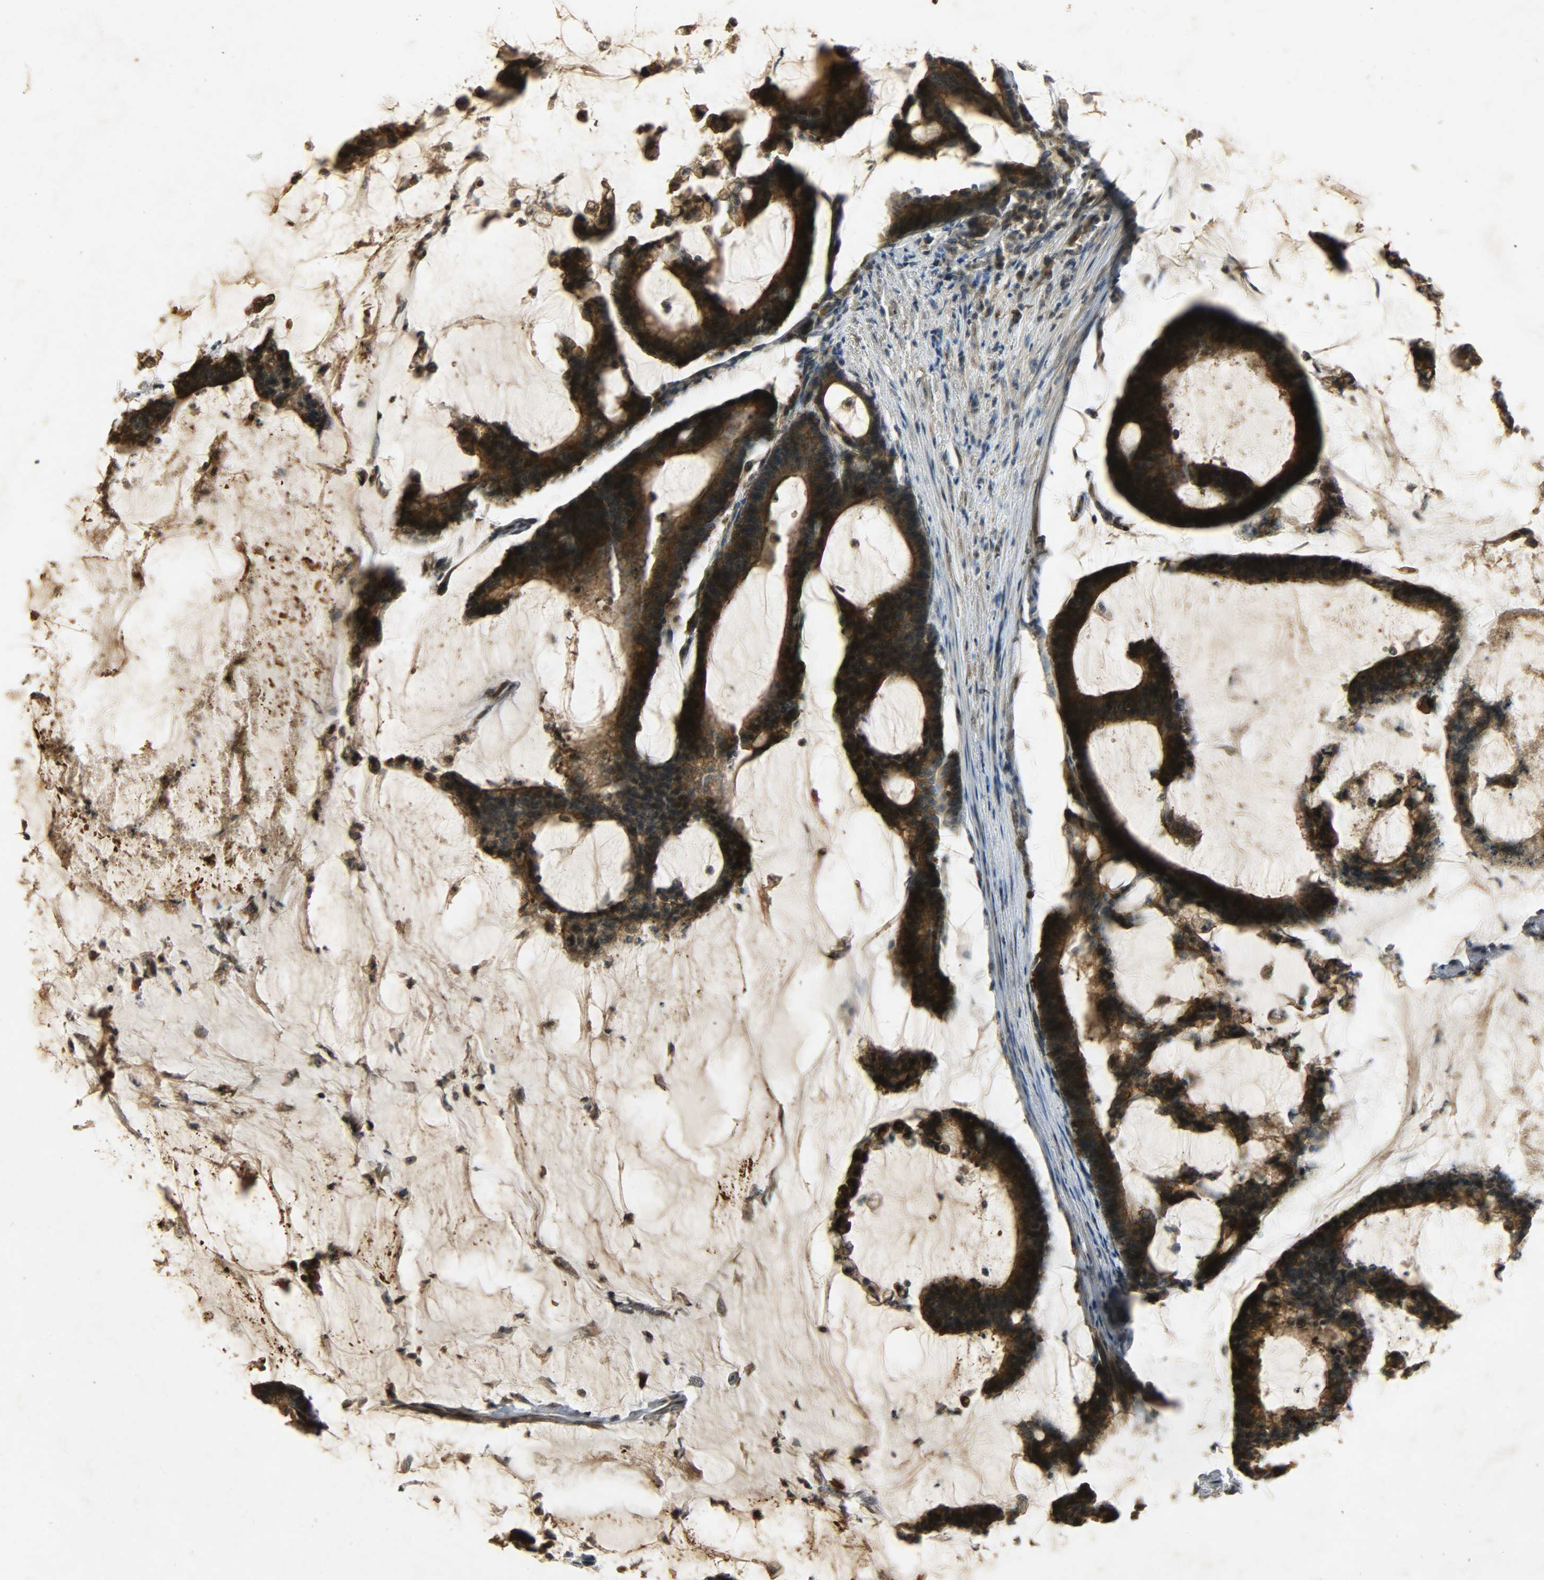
{"staining": {"intensity": "strong", "quantity": ">75%", "location": "cytoplasmic/membranous"}, "tissue": "colorectal cancer", "cell_type": "Tumor cells", "image_type": "cancer", "snomed": [{"axis": "morphology", "description": "Adenocarcinoma, NOS"}, {"axis": "topography", "description": "Colon"}], "caption": "Colorectal cancer (adenocarcinoma) stained with a protein marker reveals strong staining in tumor cells.", "gene": "ATP2B1", "patient": {"sex": "female", "age": 84}}